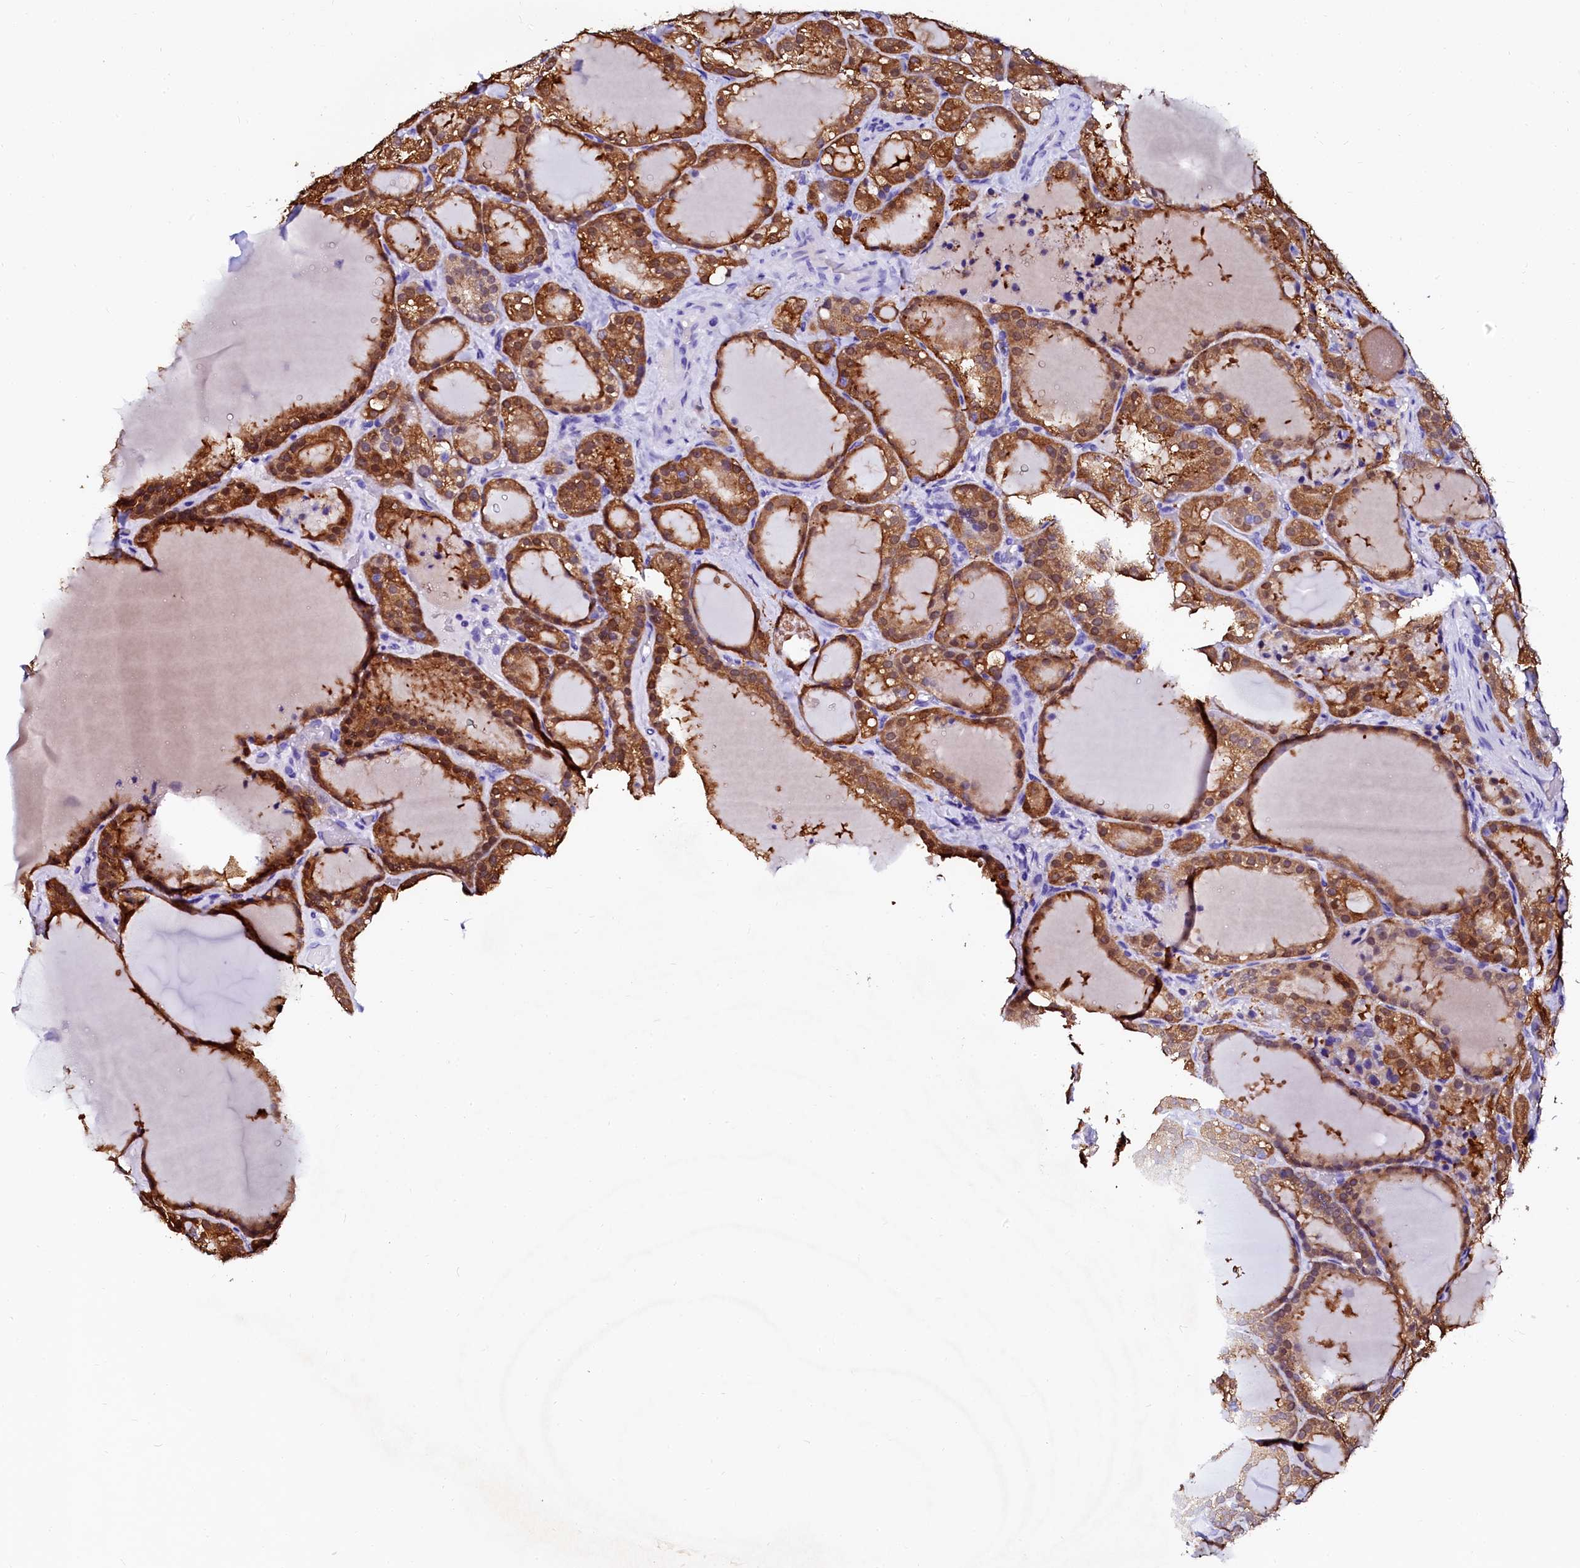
{"staining": {"intensity": "strong", "quantity": ">75%", "location": "cytoplasmic/membranous"}, "tissue": "thyroid cancer", "cell_type": "Tumor cells", "image_type": "cancer", "snomed": [{"axis": "morphology", "description": "Papillary adenocarcinoma, NOS"}, {"axis": "topography", "description": "Thyroid gland"}], "caption": "Immunohistochemistry image of neoplastic tissue: human thyroid cancer (papillary adenocarcinoma) stained using immunohistochemistry (IHC) reveals high levels of strong protein expression localized specifically in the cytoplasmic/membranous of tumor cells, appearing as a cytoplasmic/membranous brown color.", "gene": "SORD", "patient": {"sex": "male", "age": 77}}